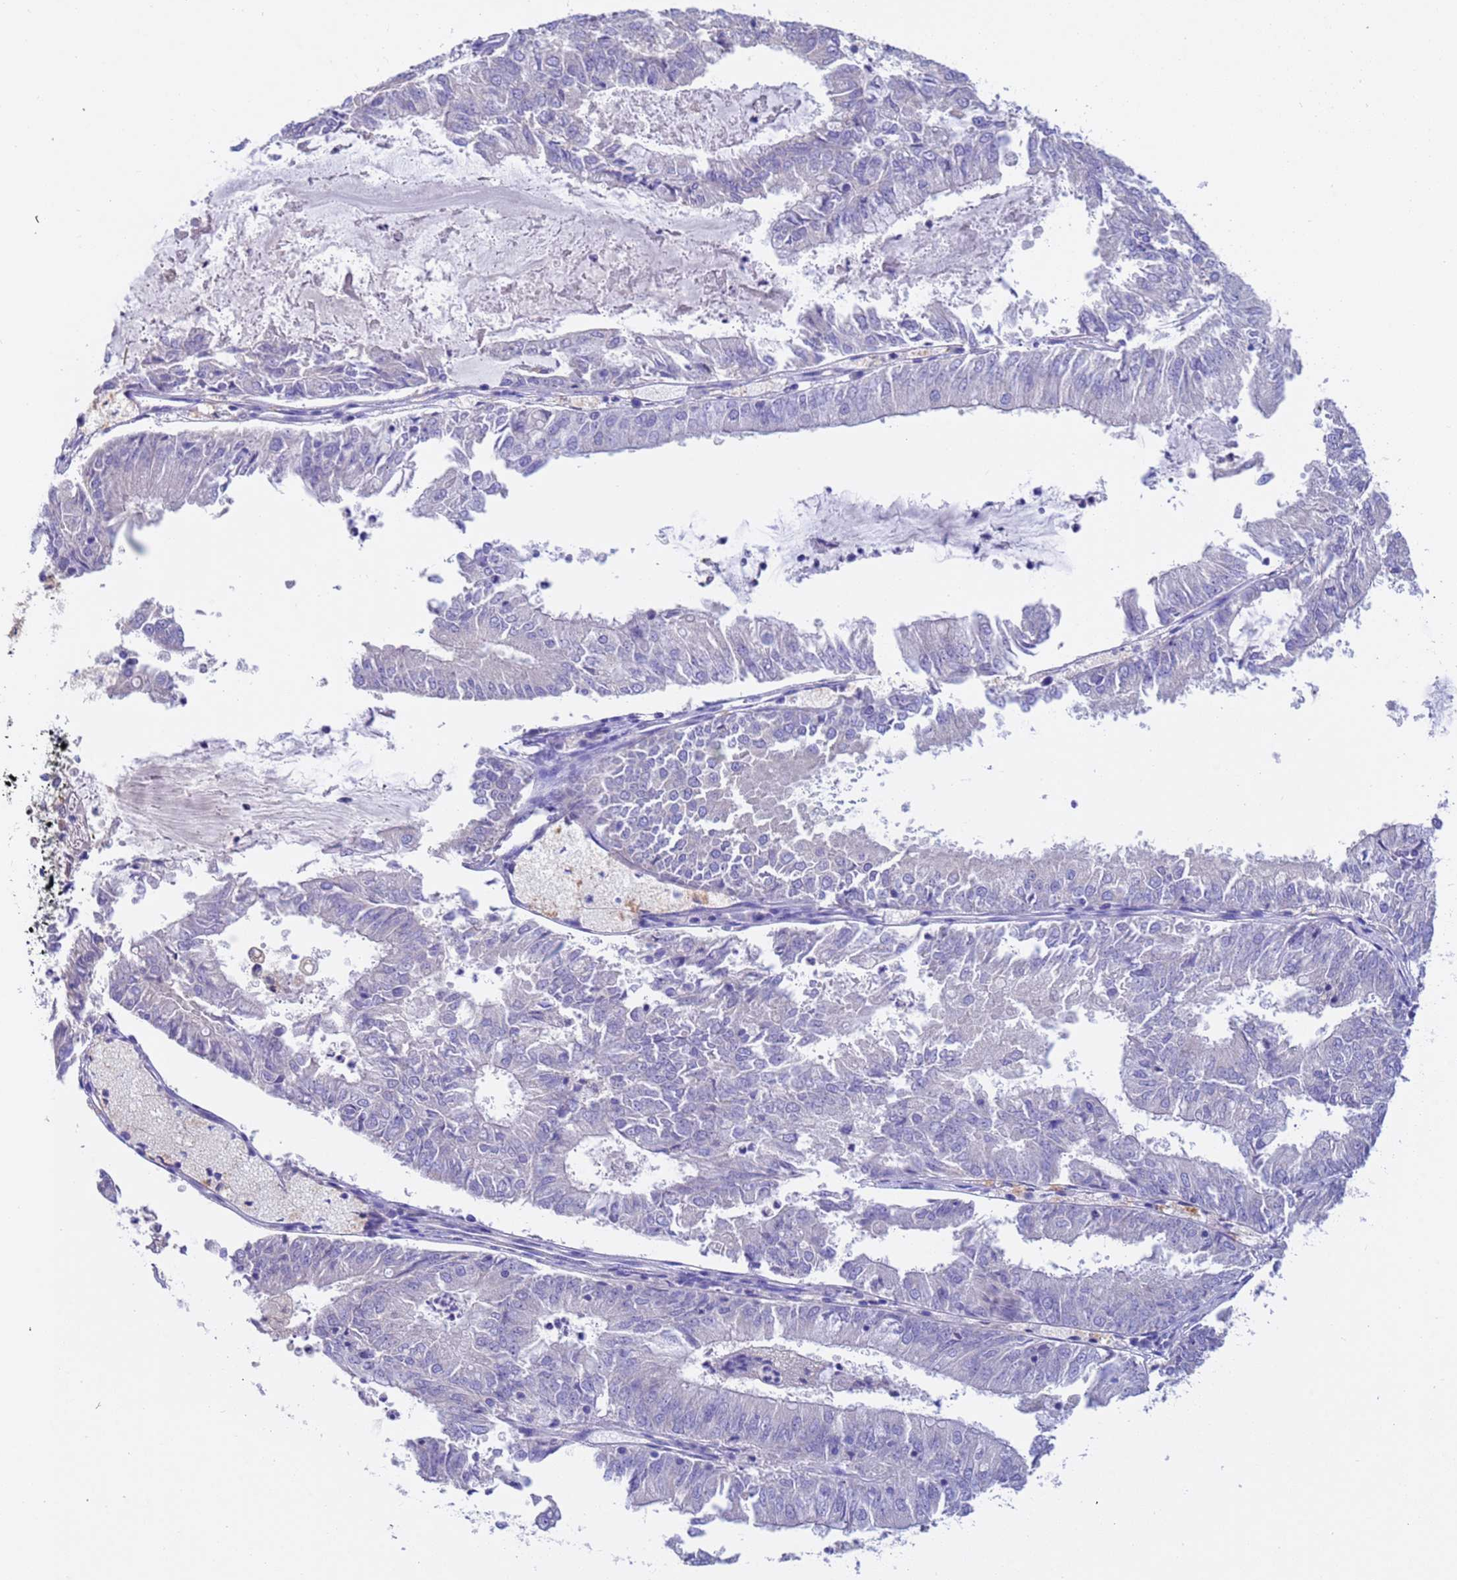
{"staining": {"intensity": "negative", "quantity": "none", "location": "none"}, "tissue": "endometrial cancer", "cell_type": "Tumor cells", "image_type": "cancer", "snomed": [{"axis": "morphology", "description": "Adenocarcinoma, NOS"}, {"axis": "topography", "description": "Endometrium"}], "caption": "The histopathology image exhibits no significant staining in tumor cells of adenocarcinoma (endometrial).", "gene": "SRL", "patient": {"sex": "female", "age": 57}}